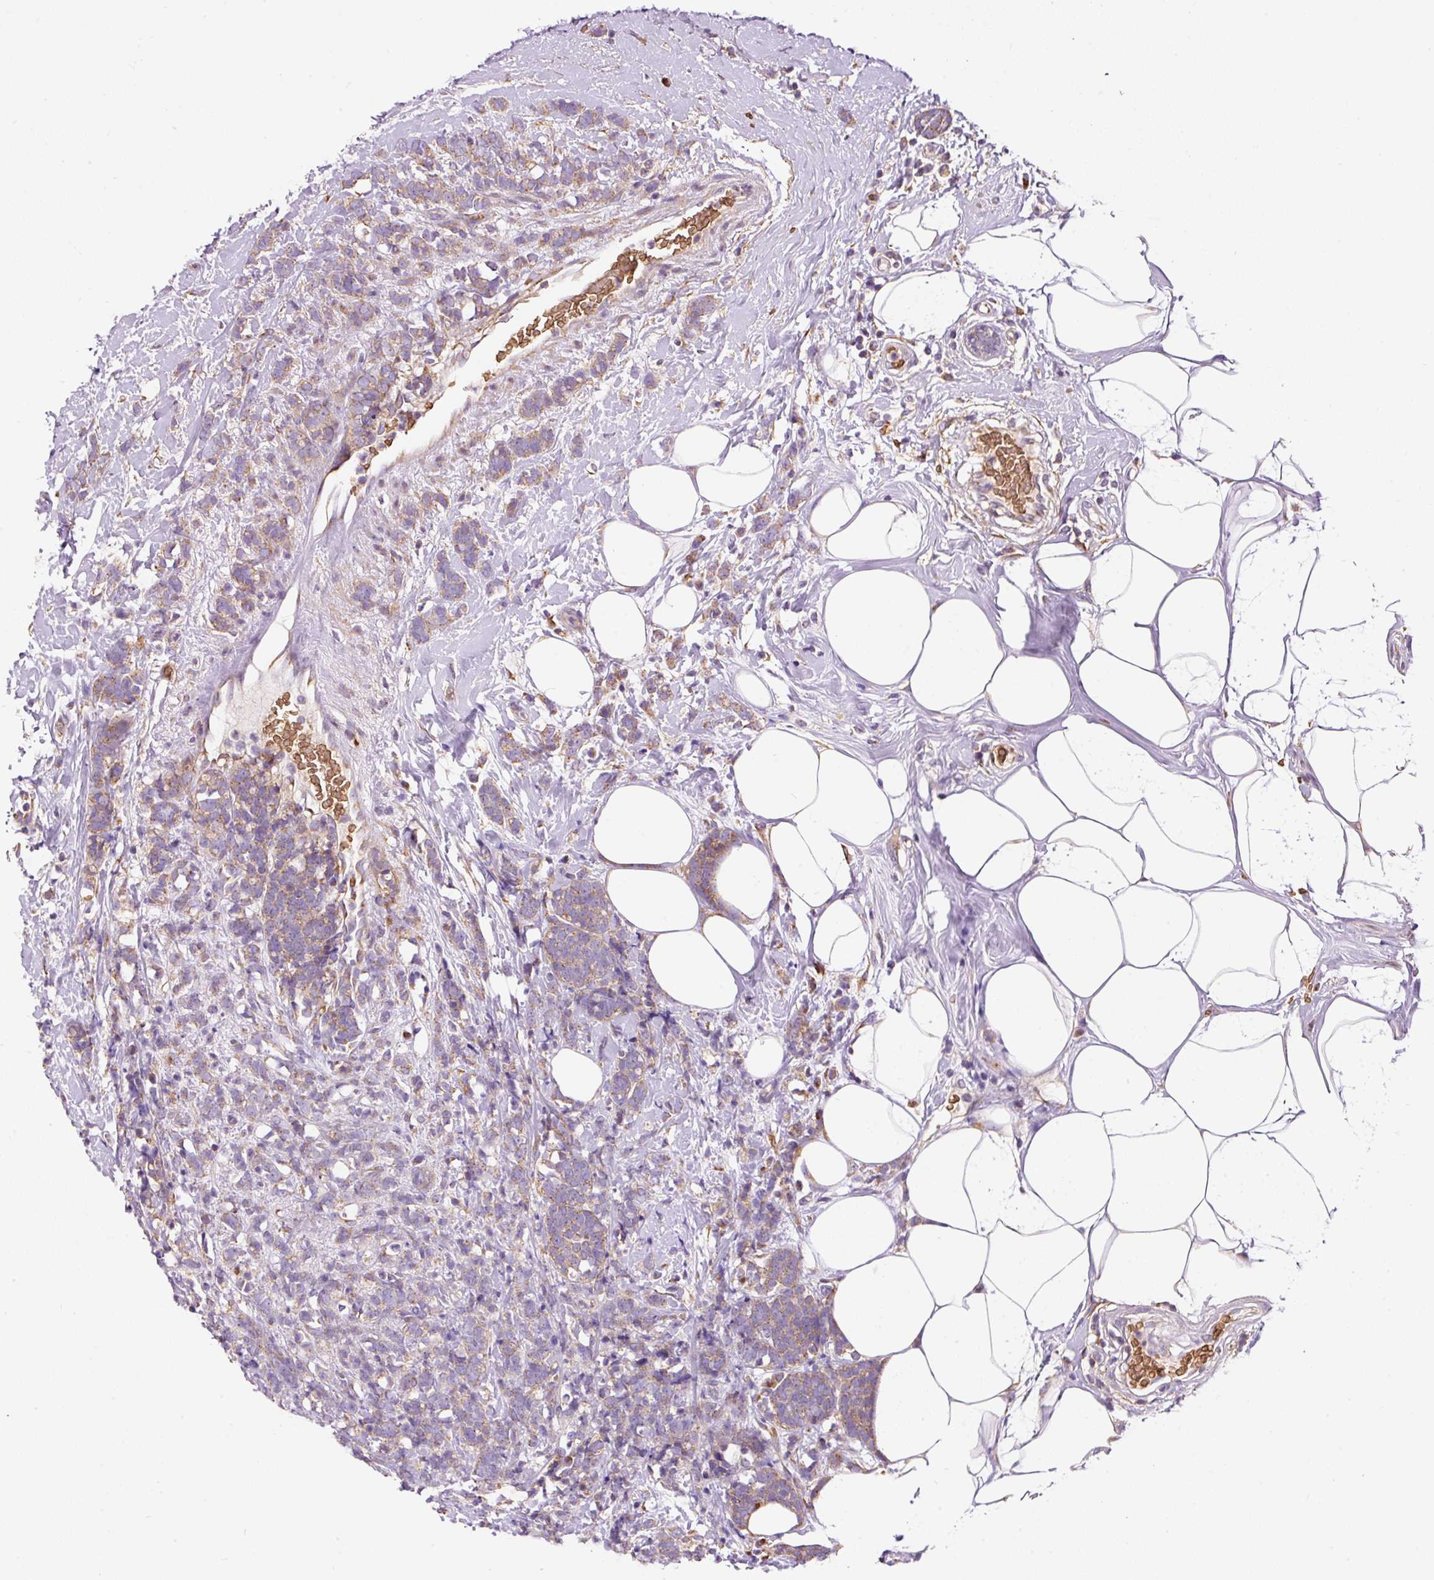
{"staining": {"intensity": "weak", "quantity": ">75%", "location": "cytoplasmic/membranous"}, "tissue": "breast cancer", "cell_type": "Tumor cells", "image_type": "cancer", "snomed": [{"axis": "morphology", "description": "Lobular carcinoma"}, {"axis": "topography", "description": "Breast"}], "caption": "Lobular carcinoma (breast) stained with immunohistochemistry displays weak cytoplasmic/membranous positivity in approximately >75% of tumor cells.", "gene": "PRRC2A", "patient": {"sex": "female", "age": 58}}